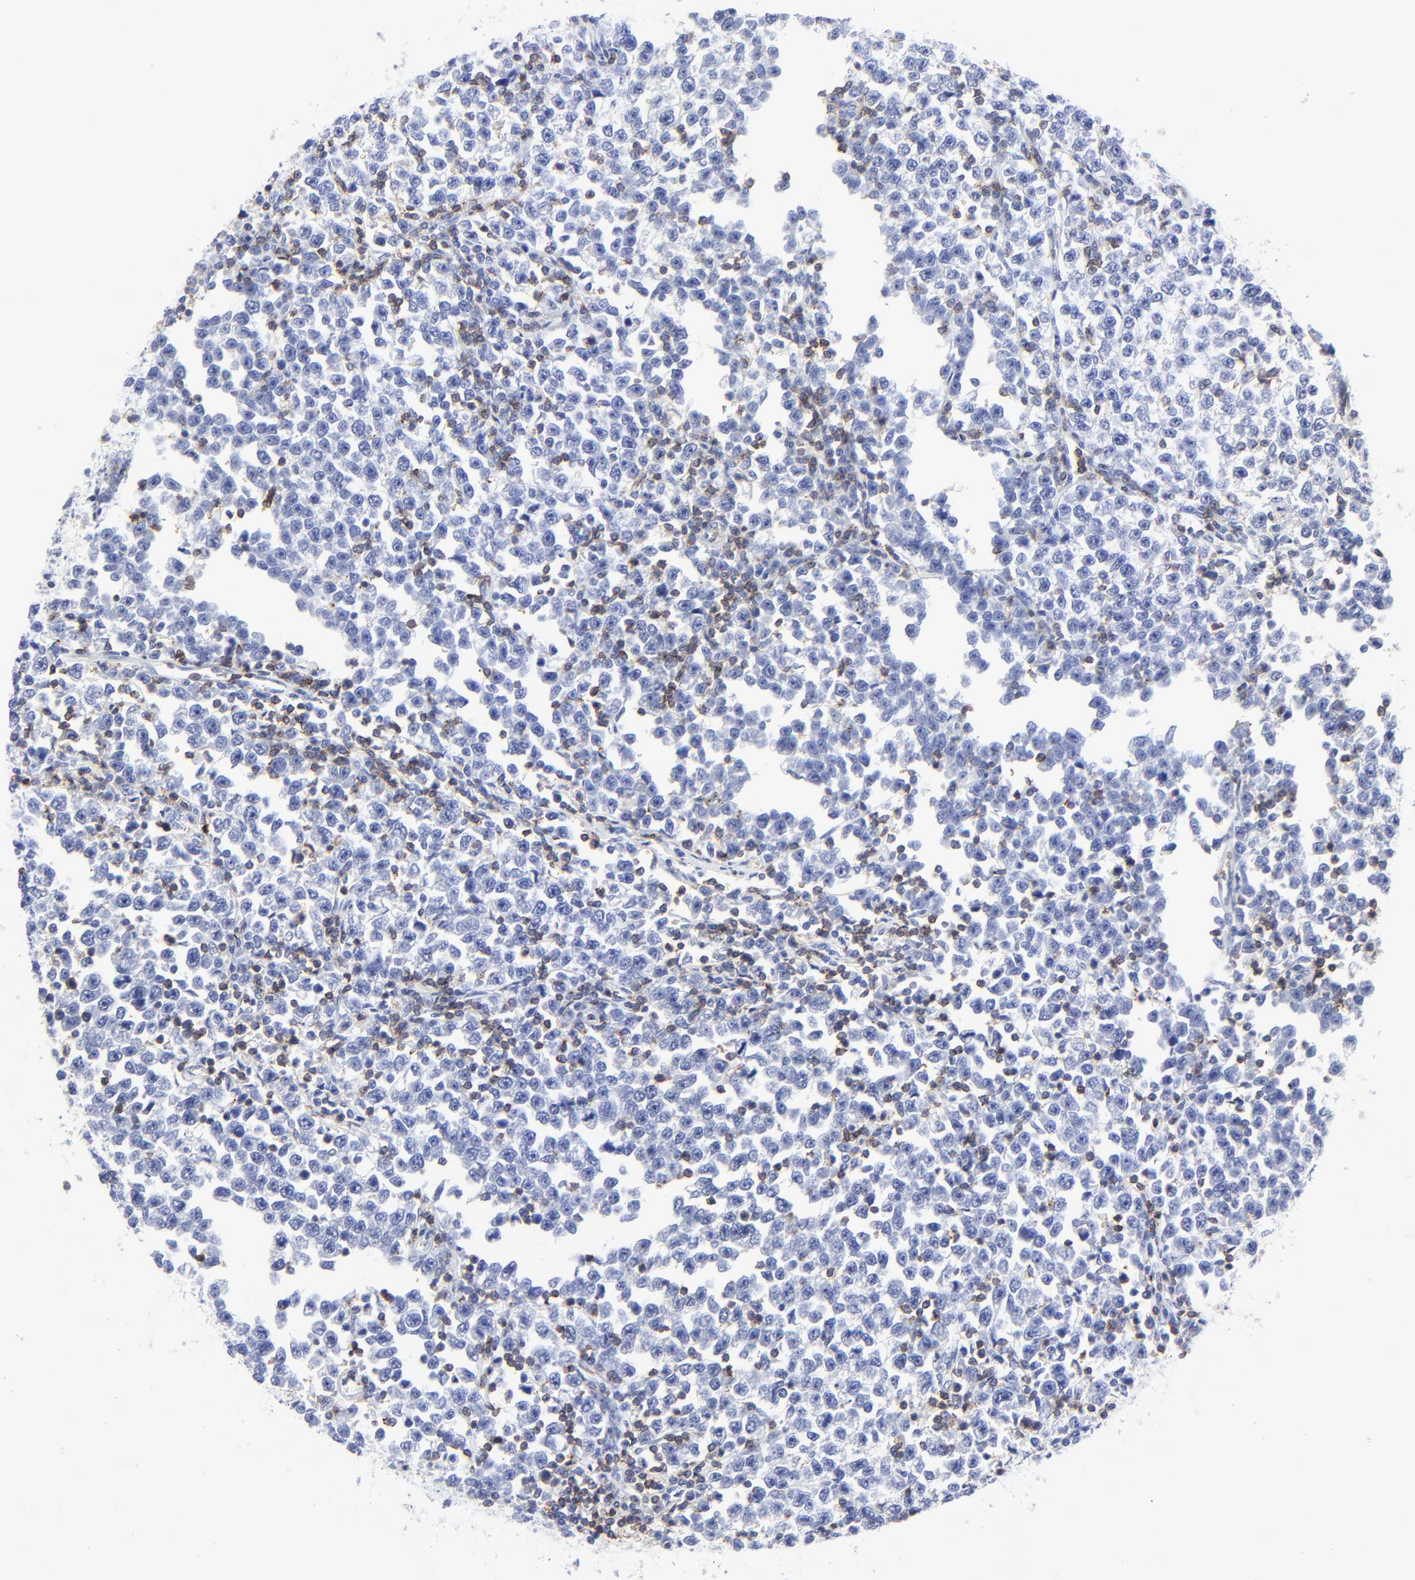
{"staining": {"intensity": "negative", "quantity": "none", "location": "none"}, "tissue": "testis cancer", "cell_type": "Tumor cells", "image_type": "cancer", "snomed": [{"axis": "morphology", "description": "Seminoma, NOS"}, {"axis": "topography", "description": "Testis"}], "caption": "Human testis cancer (seminoma) stained for a protein using IHC displays no staining in tumor cells.", "gene": "LCK", "patient": {"sex": "male", "age": 43}}